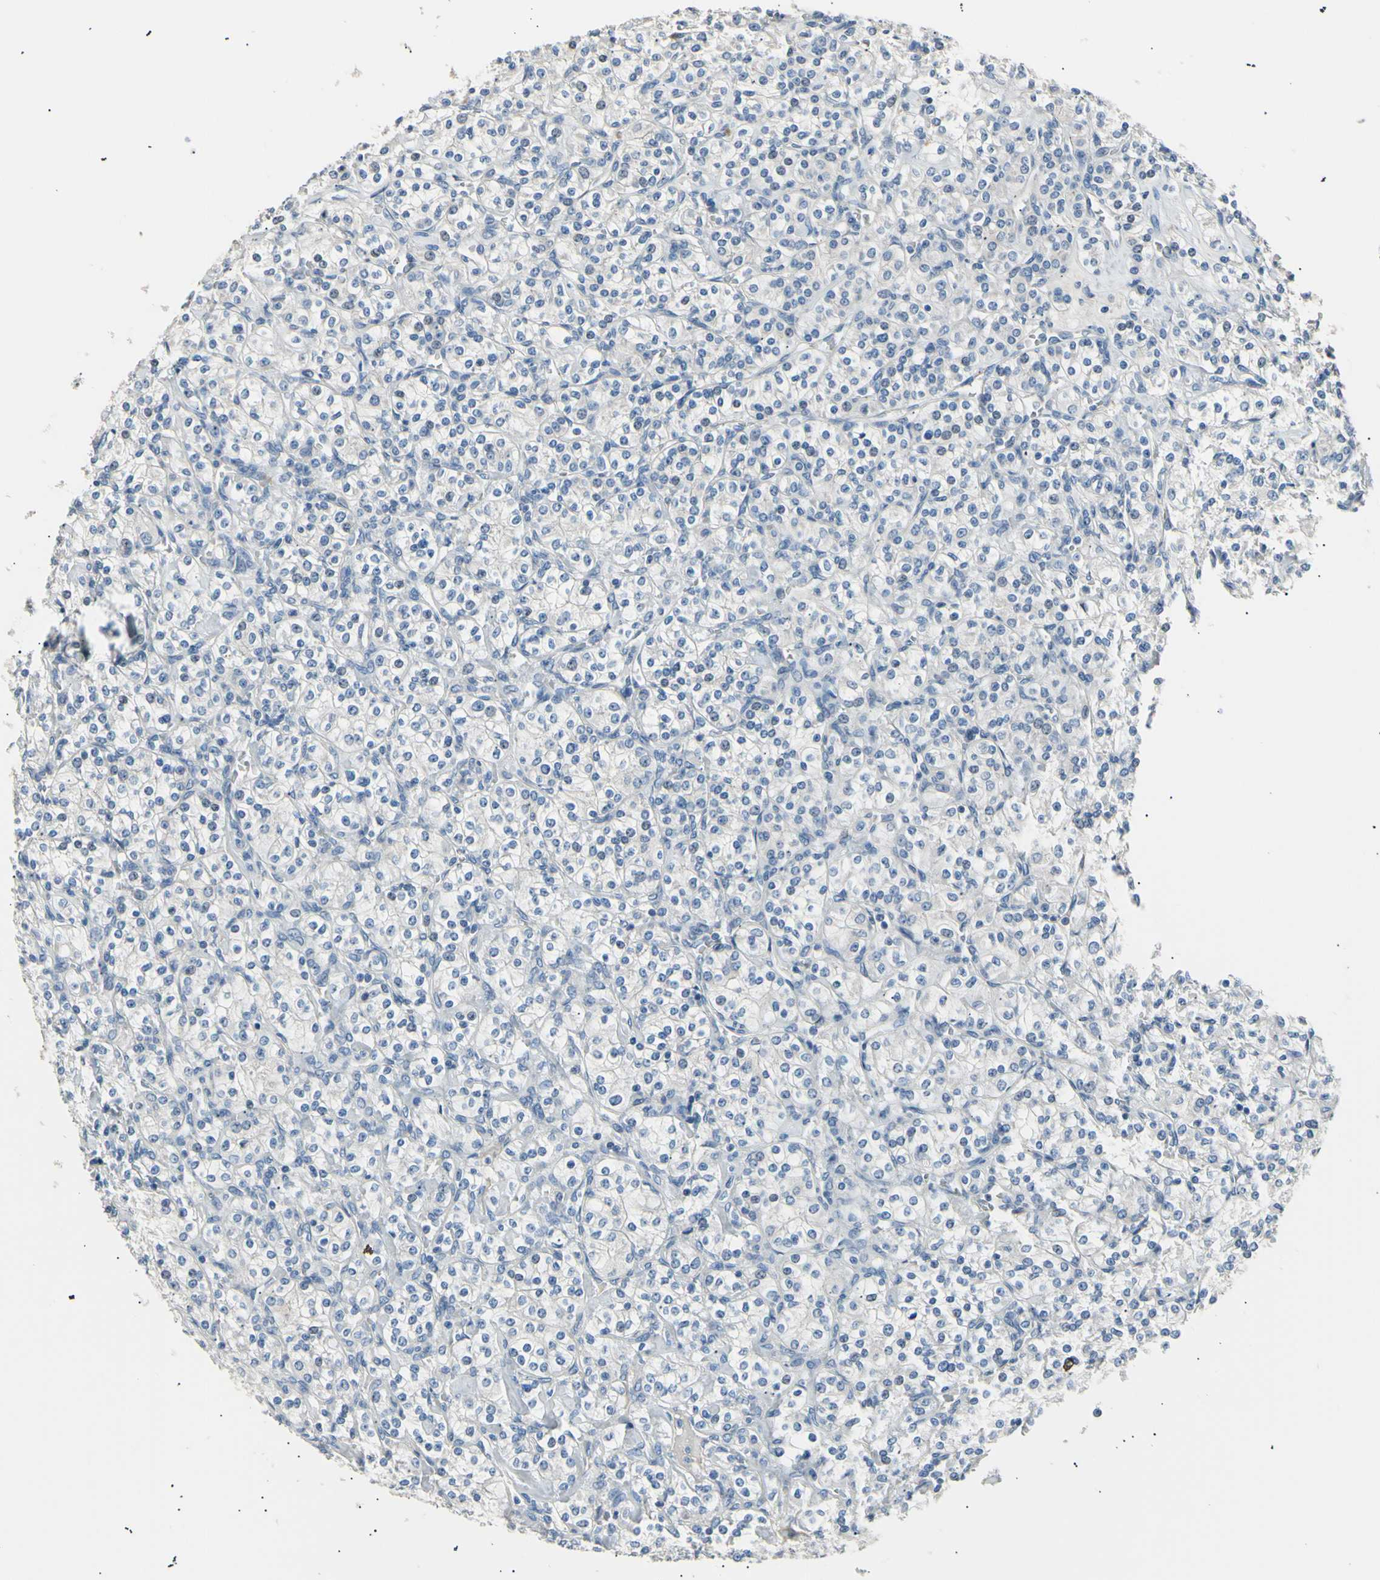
{"staining": {"intensity": "negative", "quantity": "none", "location": "none"}, "tissue": "renal cancer", "cell_type": "Tumor cells", "image_type": "cancer", "snomed": [{"axis": "morphology", "description": "Adenocarcinoma, NOS"}, {"axis": "topography", "description": "Kidney"}], "caption": "A high-resolution photomicrograph shows immunohistochemistry staining of renal cancer (adenocarcinoma), which exhibits no significant expression in tumor cells. The staining is performed using DAB (3,3'-diaminobenzidine) brown chromogen with nuclei counter-stained in using hematoxylin.", "gene": "LDLR", "patient": {"sex": "male", "age": 77}}